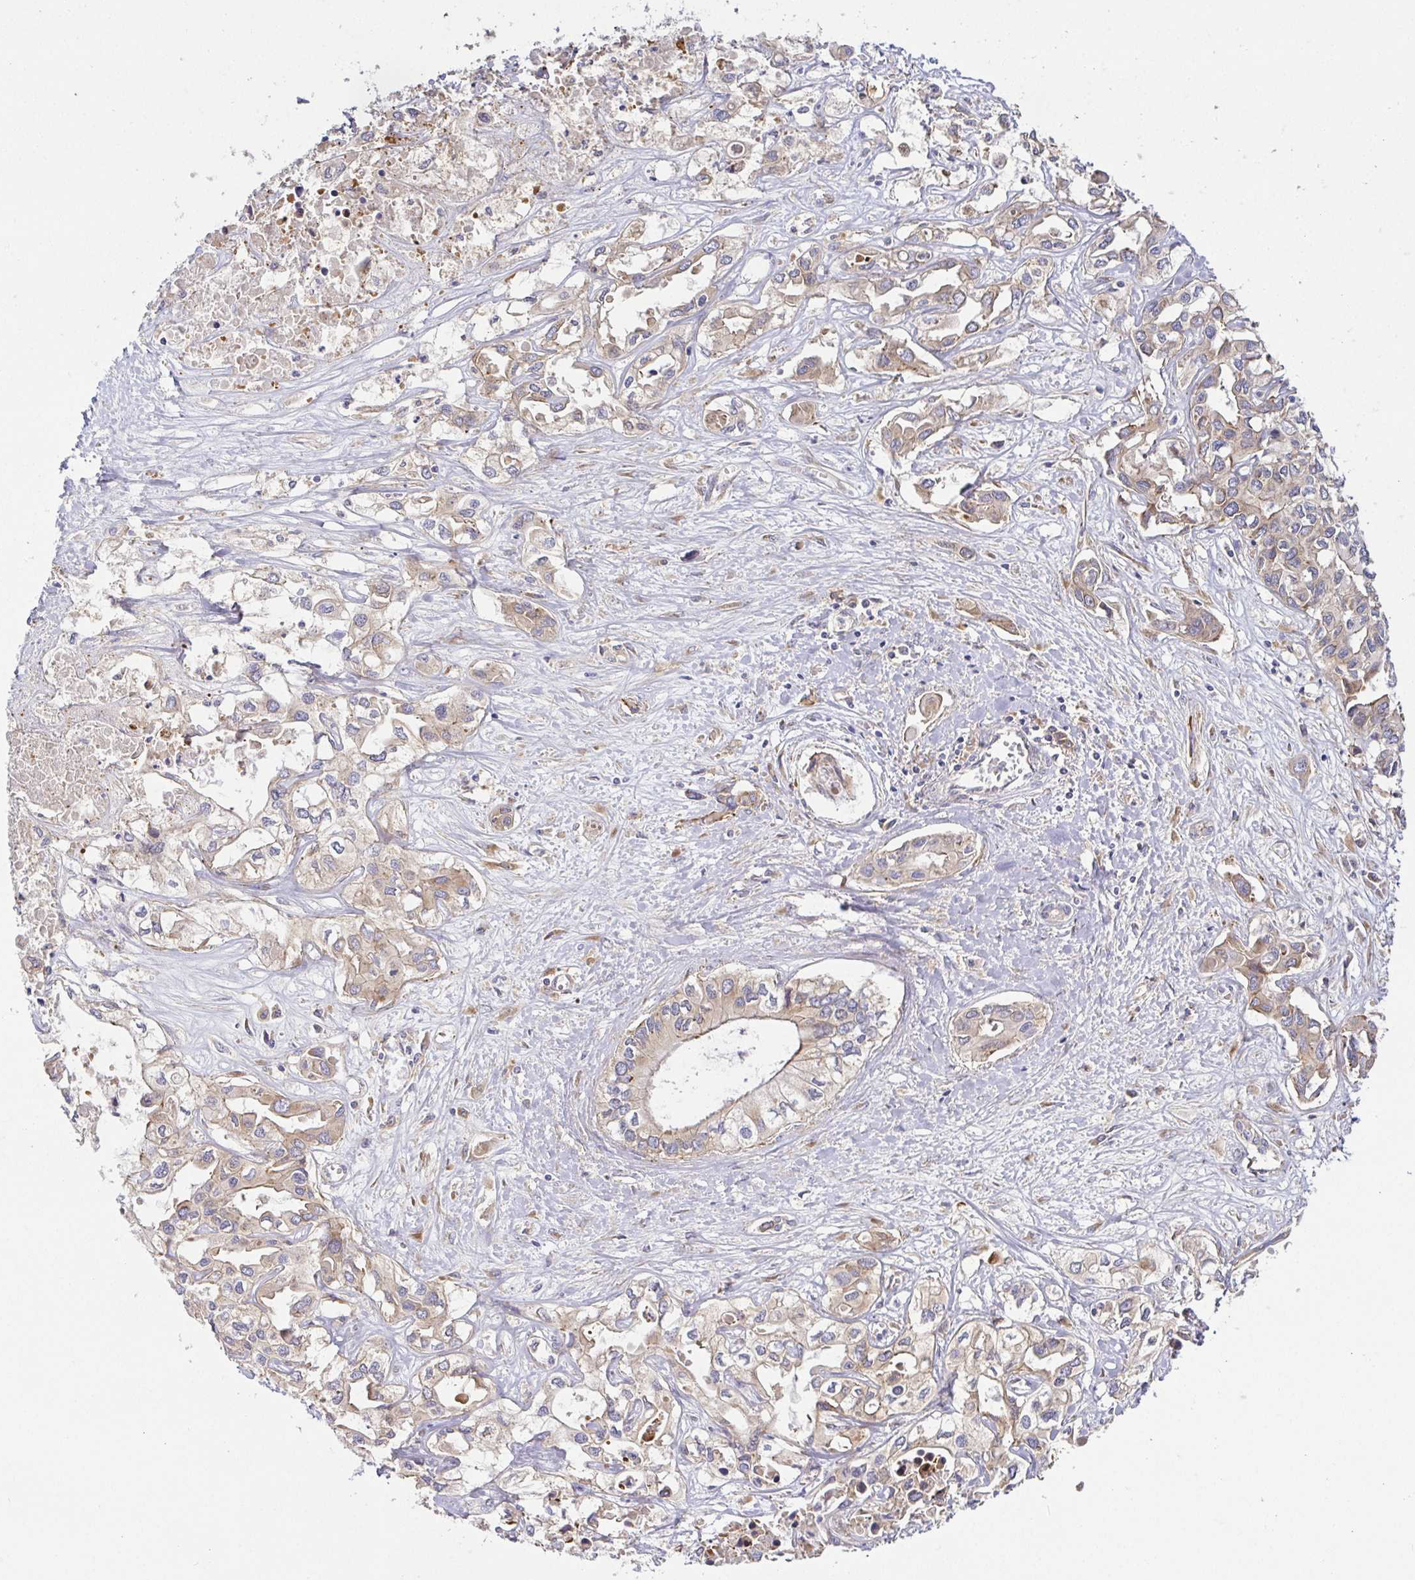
{"staining": {"intensity": "weak", "quantity": "25%-75%", "location": "cytoplasmic/membranous"}, "tissue": "liver cancer", "cell_type": "Tumor cells", "image_type": "cancer", "snomed": [{"axis": "morphology", "description": "Cholangiocarcinoma"}, {"axis": "topography", "description": "Liver"}], "caption": "This is an image of immunohistochemistry staining of liver cholangiocarcinoma, which shows weak positivity in the cytoplasmic/membranous of tumor cells.", "gene": "SNX8", "patient": {"sex": "female", "age": 64}}